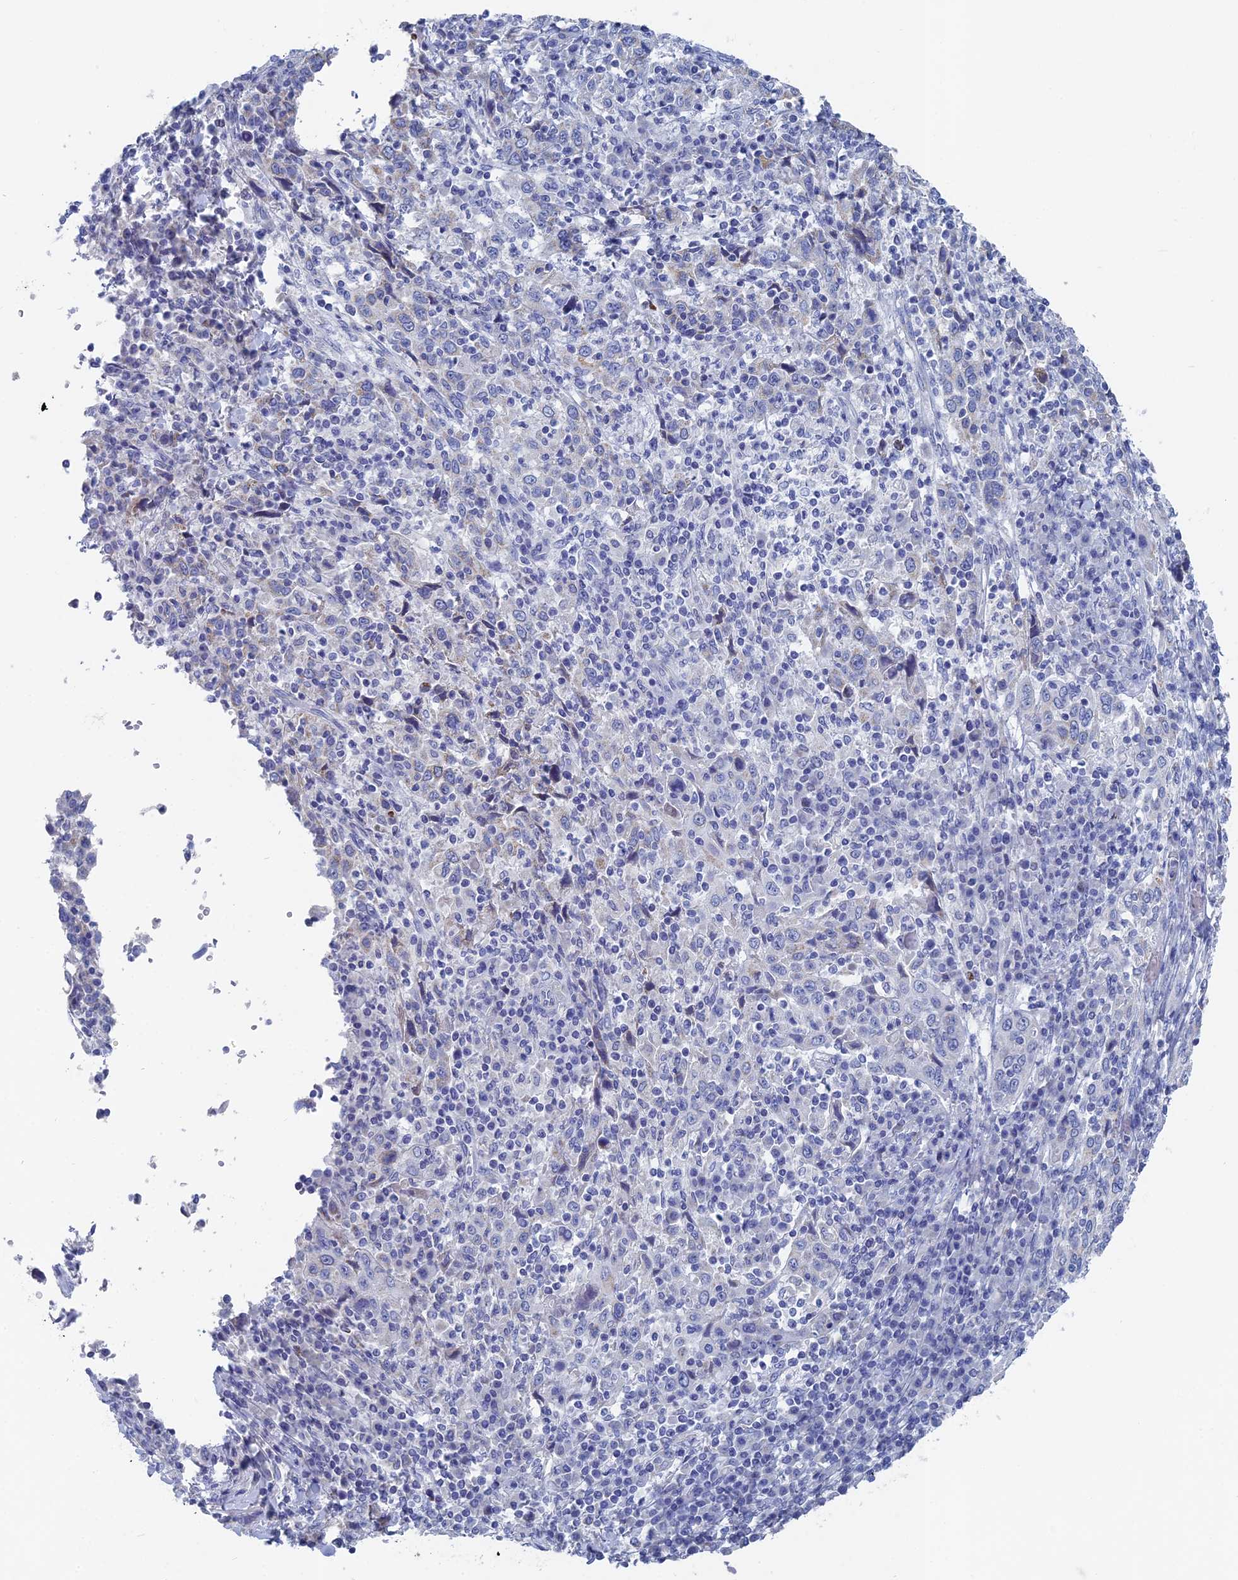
{"staining": {"intensity": "negative", "quantity": "none", "location": "none"}, "tissue": "cervical cancer", "cell_type": "Tumor cells", "image_type": "cancer", "snomed": [{"axis": "morphology", "description": "Squamous cell carcinoma, NOS"}, {"axis": "topography", "description": "Cervix"}], "caption": "Immunohistochemical staining of human cervical cancer demonstrates no significant positivity in tumor cells.", "gene": "HIGD1A", "patient": {"sex": "female", "age": 46}}